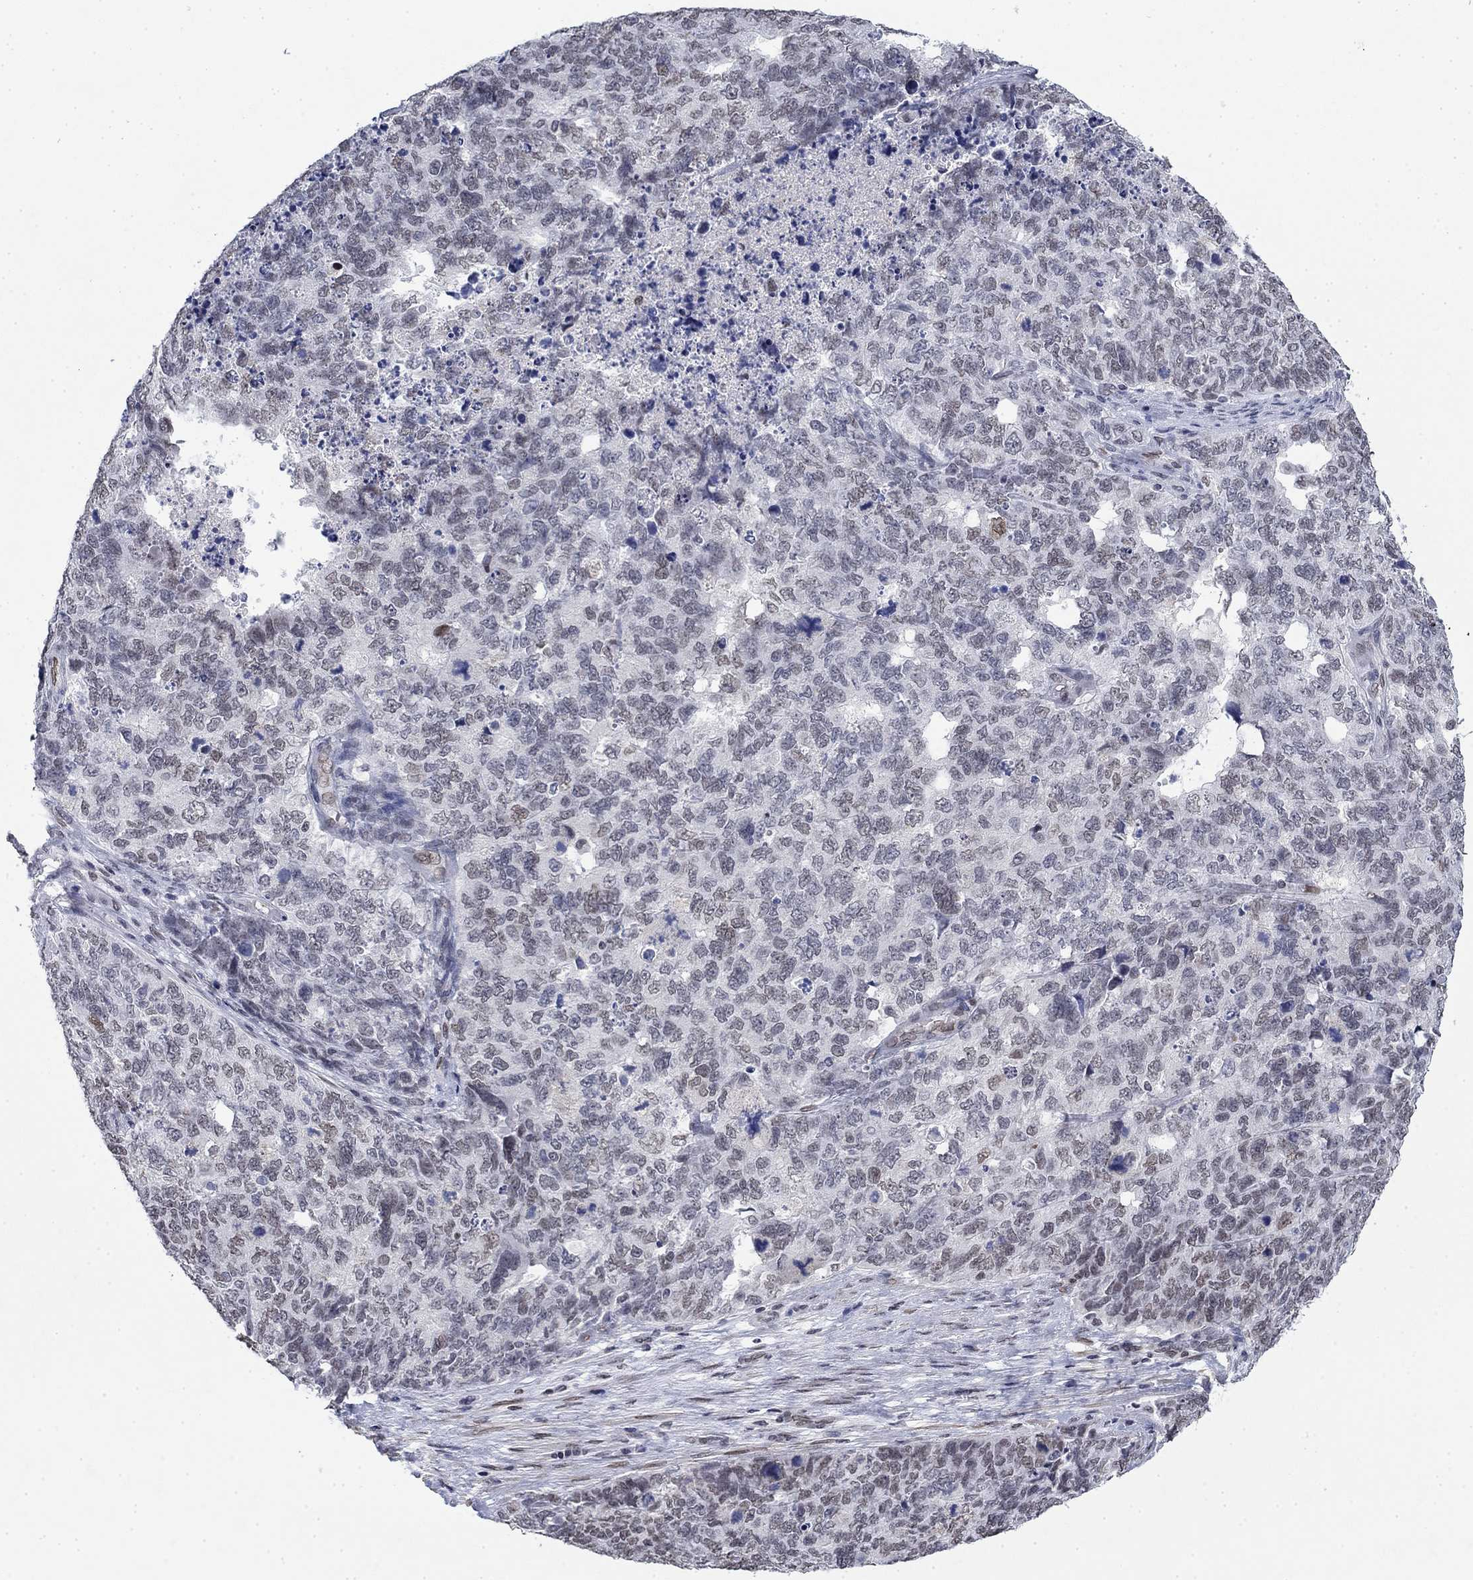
{"staining": {"intensity": "weak", "quantity": "<25%", "location": "nuclear"}, "tissue": "cervical cancer", "cell_type": "Tumor cells", "image_type": "cancer", "snomed": [{"axis": "morphology", "description": "Squamous cell carcinoma, NOS"}, {"axis": "topography", "description": "Cervix"}], "caption": "Histopathology image shows no significant protein staining in tumor cells of squamous cell carcinoma (cervical).", "gene": "TOR1AIP1", "patient": {"sex": "female", "age": 63}}